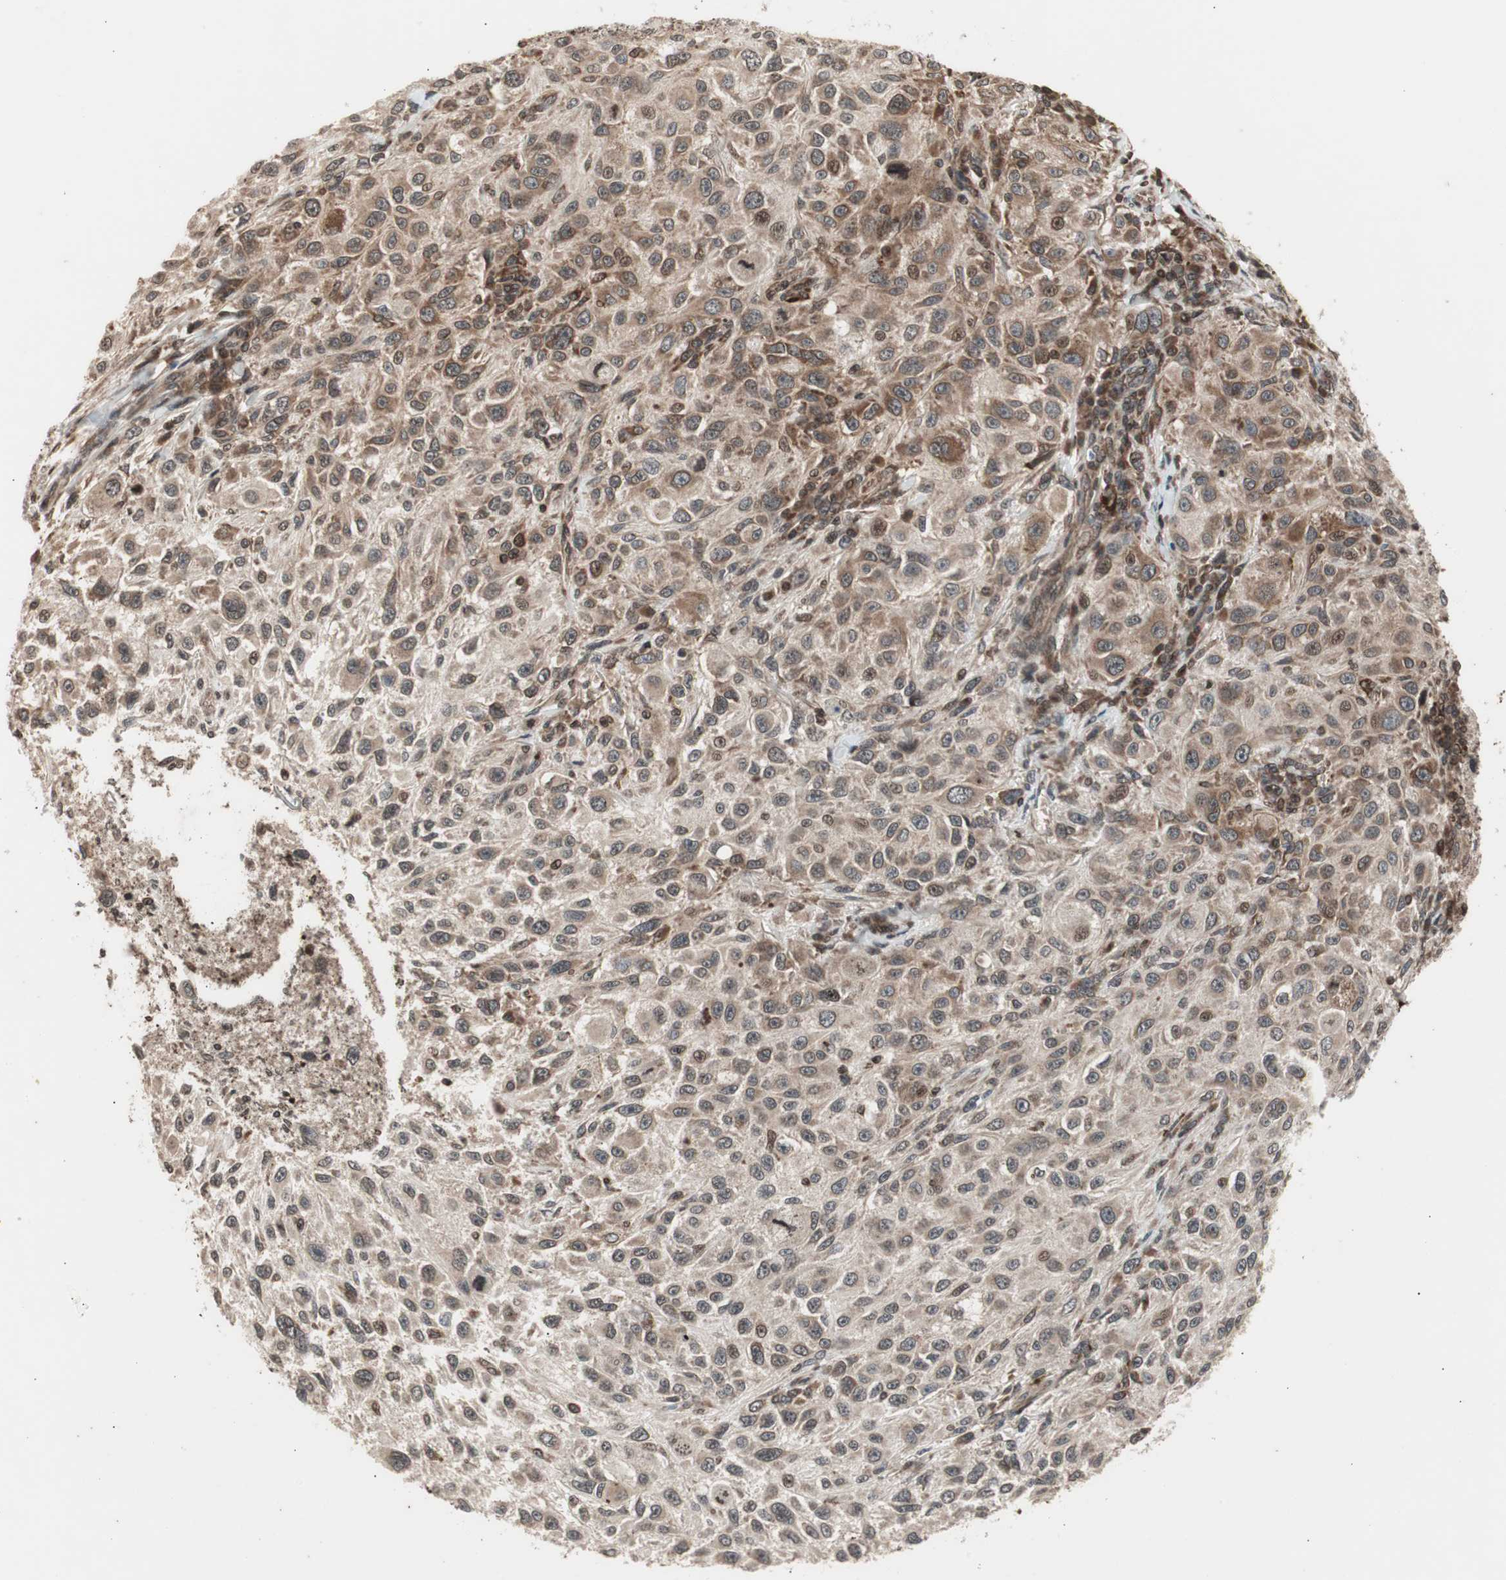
{"staining": {"intensity": "weak", "quantity": "25%-75%", "location": "cytoplasmic/membranous,nuclear"}, "tissue": "melanoma", "cell_type": "Tumor cells", "image_type": "cancer", "snomed": [{"axis": "morphology", "description": "Necrosis, NOS"}, {"axis": "morphology", "description": "Malignant melanoma, NOS"}, {"axis": "topography", "description": "Skin"}], "caption": "Human malignant melanoma stained for a protein (brown) shows weak cytoplasmic/membranous and nuclear positive staining in about 25%-75% of tumor cells.", "gene": "ZFC3H1", "patient": {"sex": "female", "age": 87}}